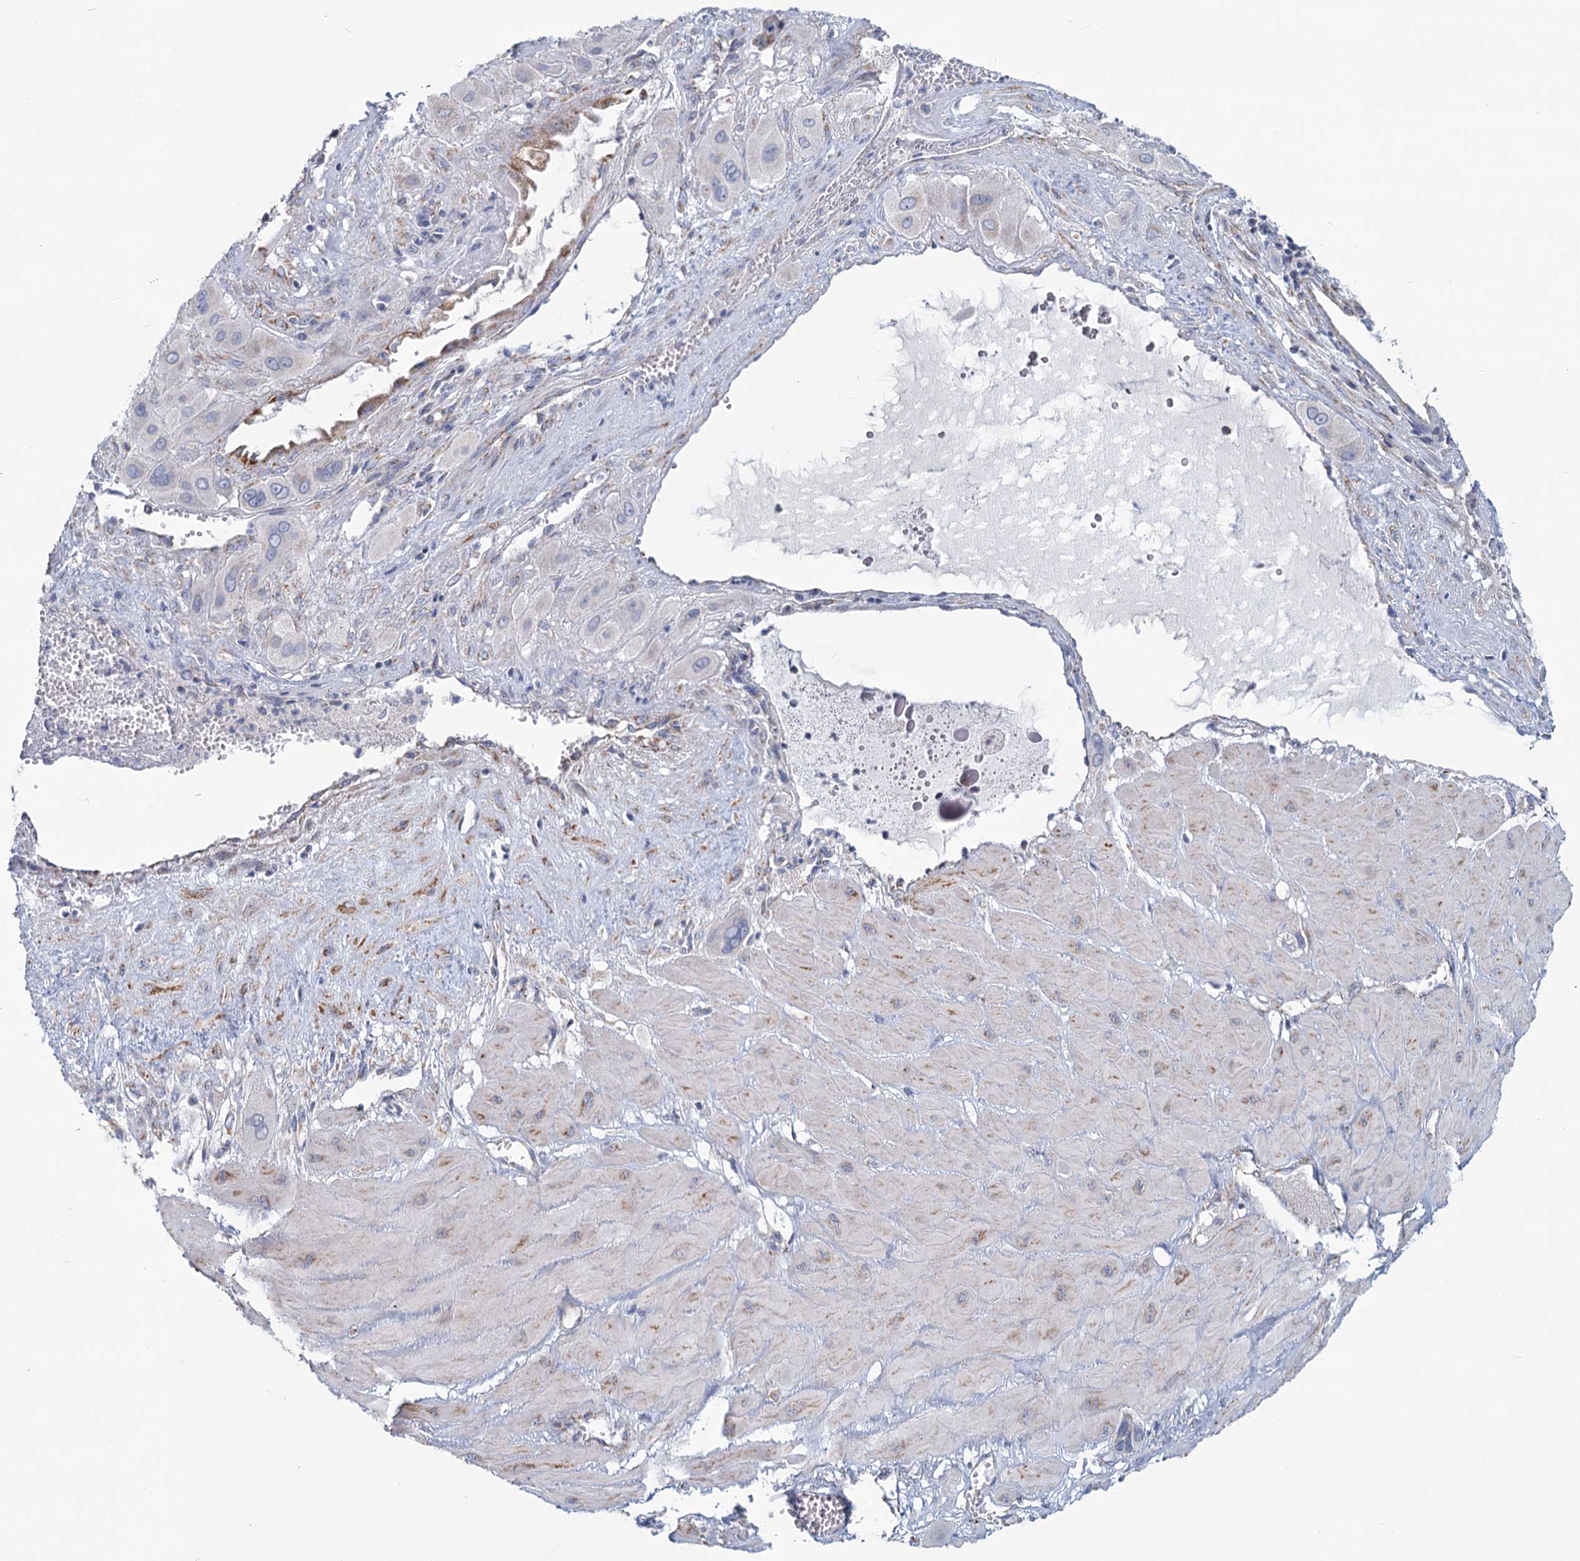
{"staining": {"intensity": "negative", "quantity": "none", "location": "none"}, "tissue": "cervical cancer", "cell_type": "Tumor cells", "image_type": "cancer", "snomed": [{"axis": "morphology", "description": "Squamous cell carcinoma, NOS"}, {"axis": "topography", "description": "Cervix"}], "caption": "Immunohistochemical staining of cervical cancer (squamous cell carcinoma) shows no significant expression in tumor cells.", "gene": "NDUFC2", "patient": {"sex": "female", "age": 34}}